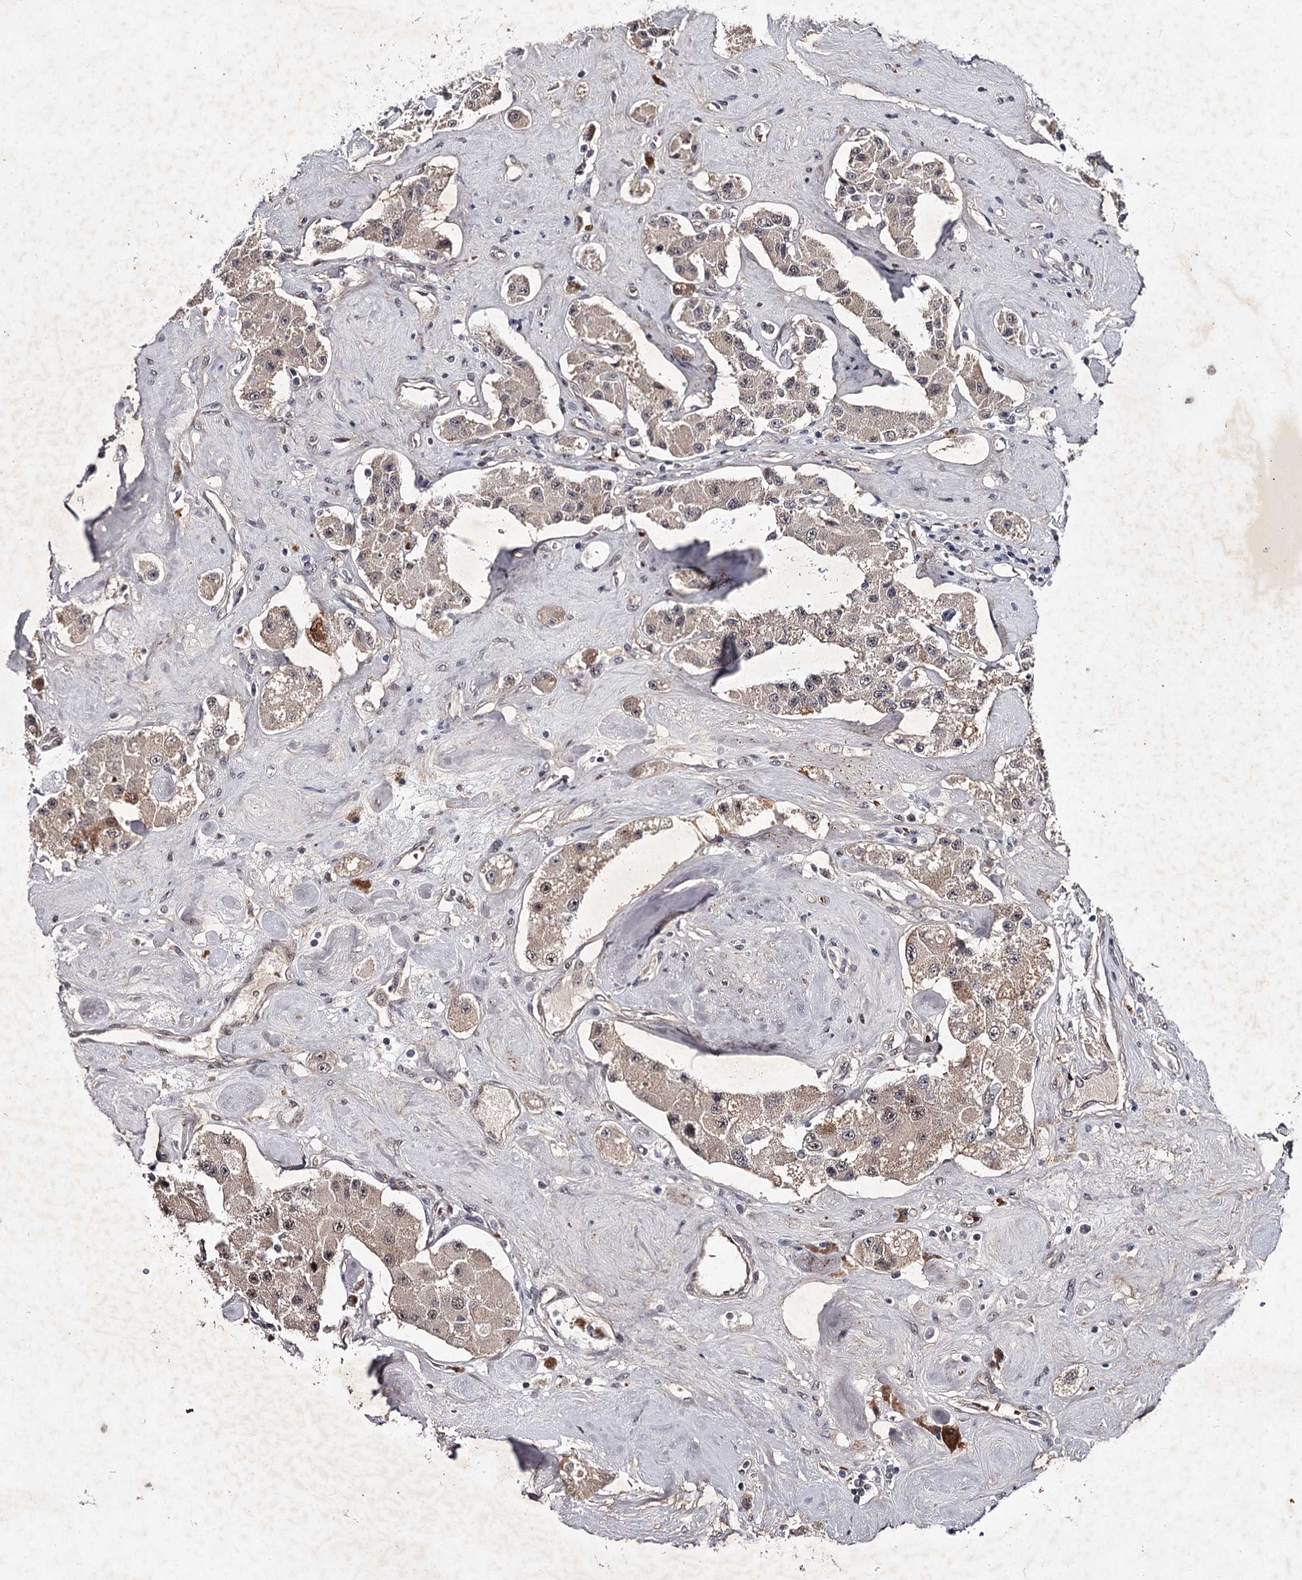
{"staining": {"intensity": "weak", "quantity": "25%-75%", "location": "cytoplasmic/membranous,nuclear"}, "tissue": "carcinoid", "cell_type": "Tumor cells", "image_type": "cancer", "snomed": [{"axis": "morphology", "description": "Carcinoid, malignant, NOS"}, {"axis": "topography", "description": "Pancreas"}], "caption": "Immunohistochemistry (IHC) staining of carcinoid, which shows low levels of weak cytoplasmic/membranous and nuclear staining in about 25%-75% of tumor cells indicating weak cytoplasmic/membranous and nuclear protein positivity. The staining was performed using DAB (brown) for protein detection and nuclei were counterstained in hematoxylin (blue).", "gene": "RNF44", "patient": {"sex": "male", "age": 41}}